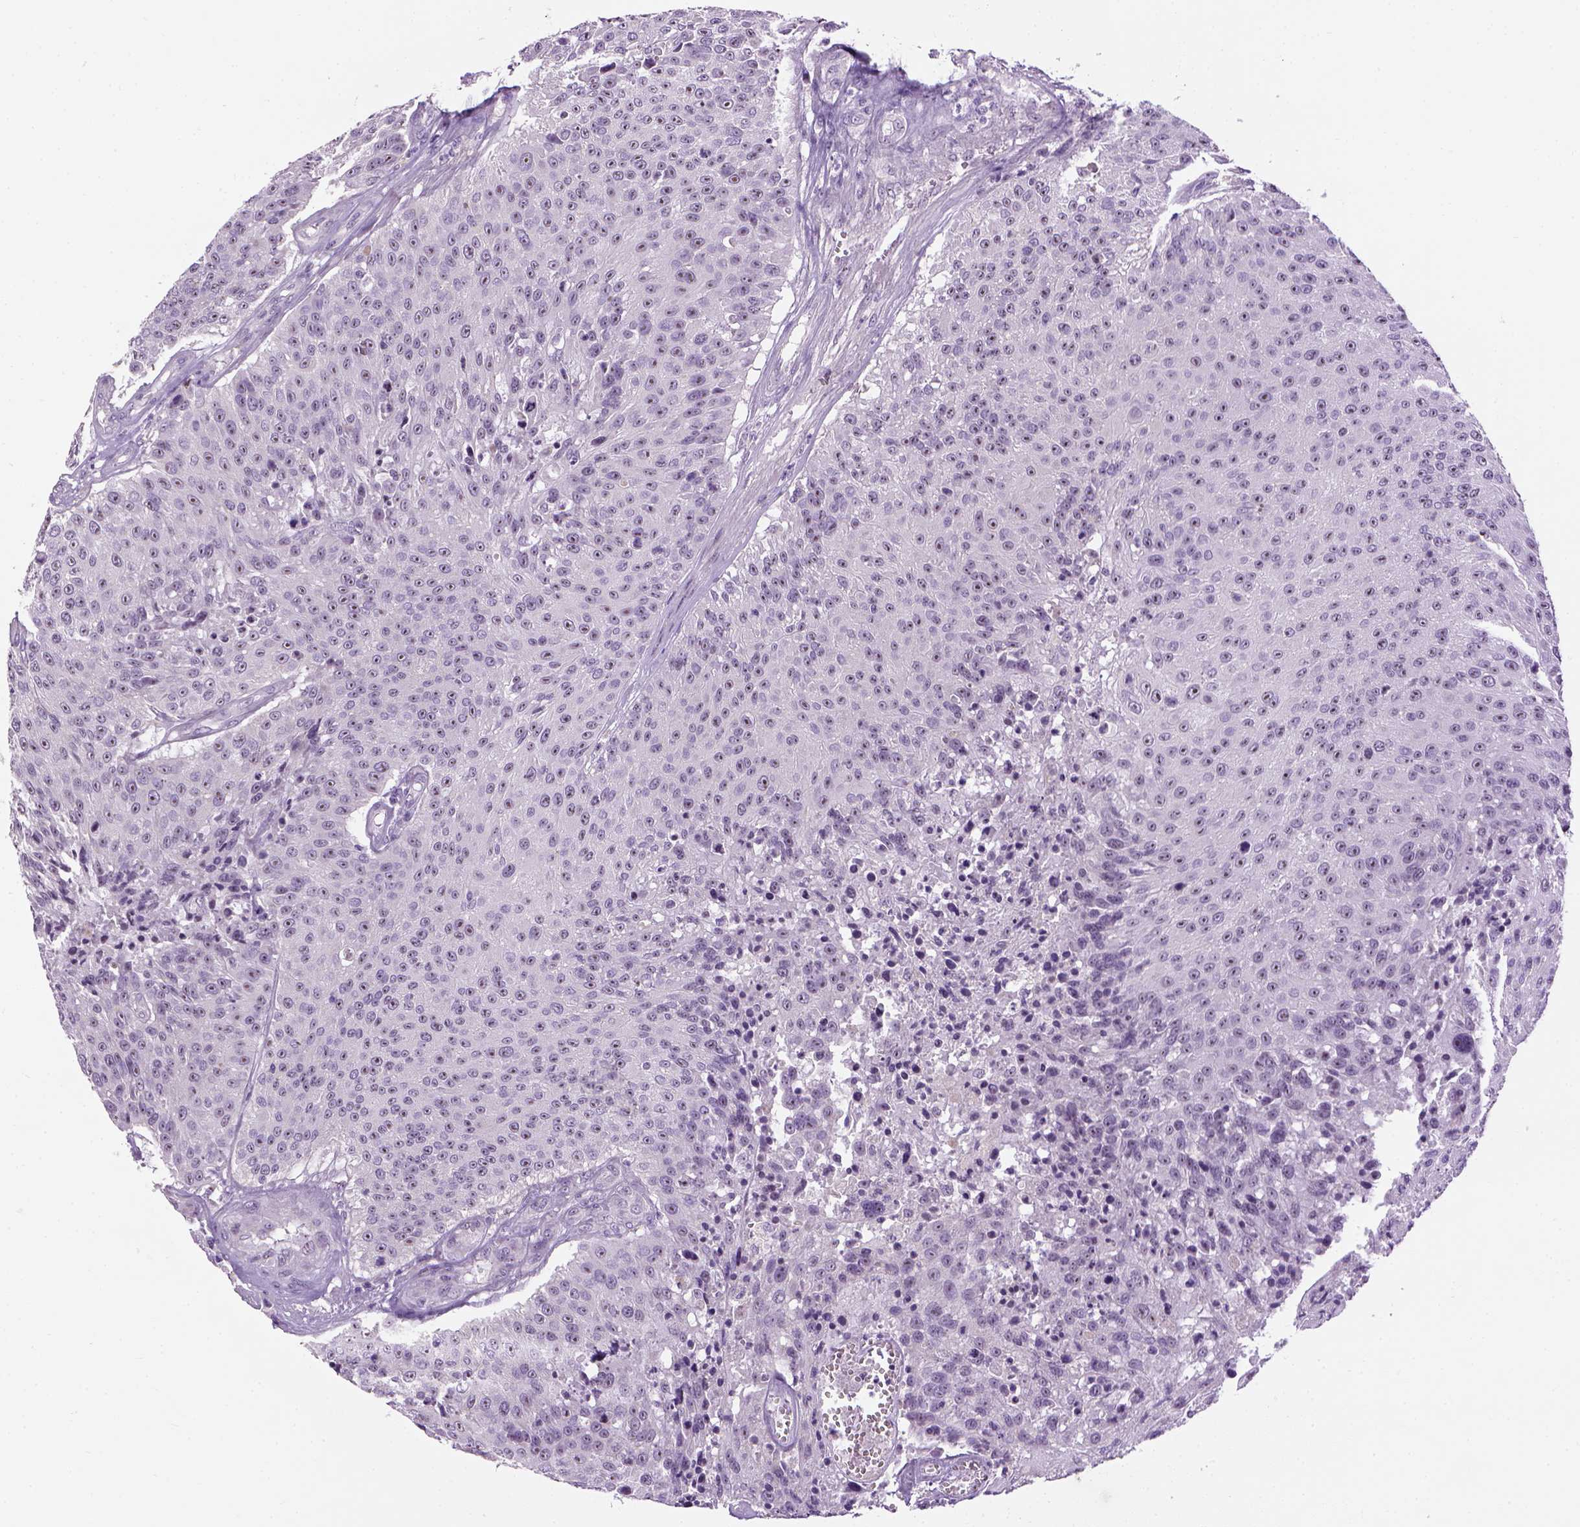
{"staining": {"intensity": "weak", "quantity": "25%-75%", "location": "nuclear"}, "tissue": "urothelial cancer", "cell_type": "Tumor cells", "image_type": "cancer", "snomed": [{"axis": "morphology", "description": "Urothelial carcinoma, NOS"}, {"axis": "topography", "description": "Urinary bladder"}], "caption": "Transitional cell carcinoma stained with a protein marker reveals weak staining in tumor cells.", "gene": "UTP4", "patient": {"sex": "male", "age": 55}}